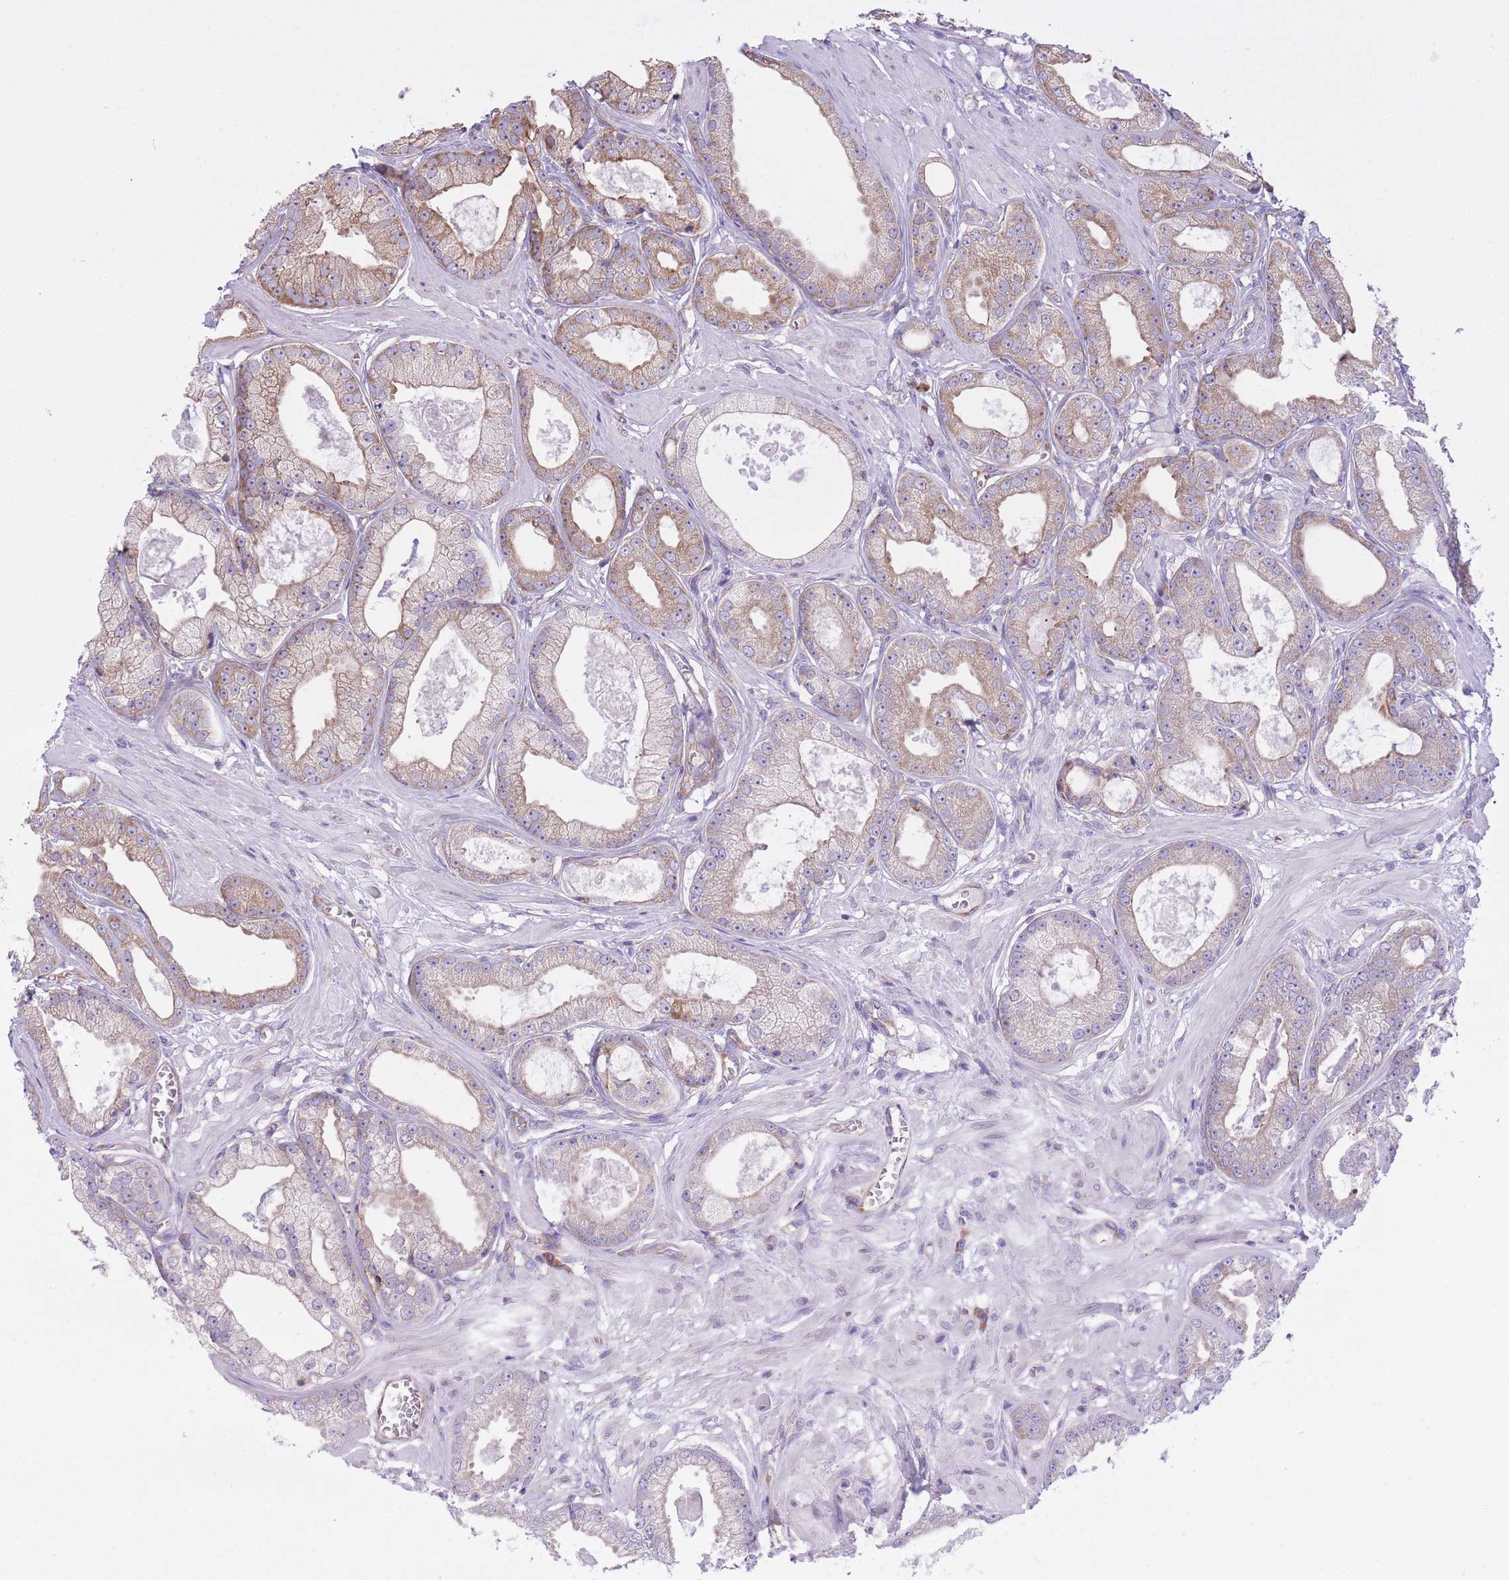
{"staining": {"intensity": "weak", "quantity": "25%-75%", "location": "cytoplasmic/membranous"}, "tissue": "prostate cancer", "cell_type": "Tumor cells", "image_type": "cancer", "snomed": [{"axis": "morphology", "description": "Adenocarcinoma, Low grade"}, {"axis": "topography", "description": "Prostate"}], "caption": "DAB immunohistochemical staining of human prostate cancer shows weak cytoplasmic/membranous protein positivity in approximately 25%-75% of tumor cells.", "gene": "ZNF501", "patient": {"sex": "male", "age": 64}}